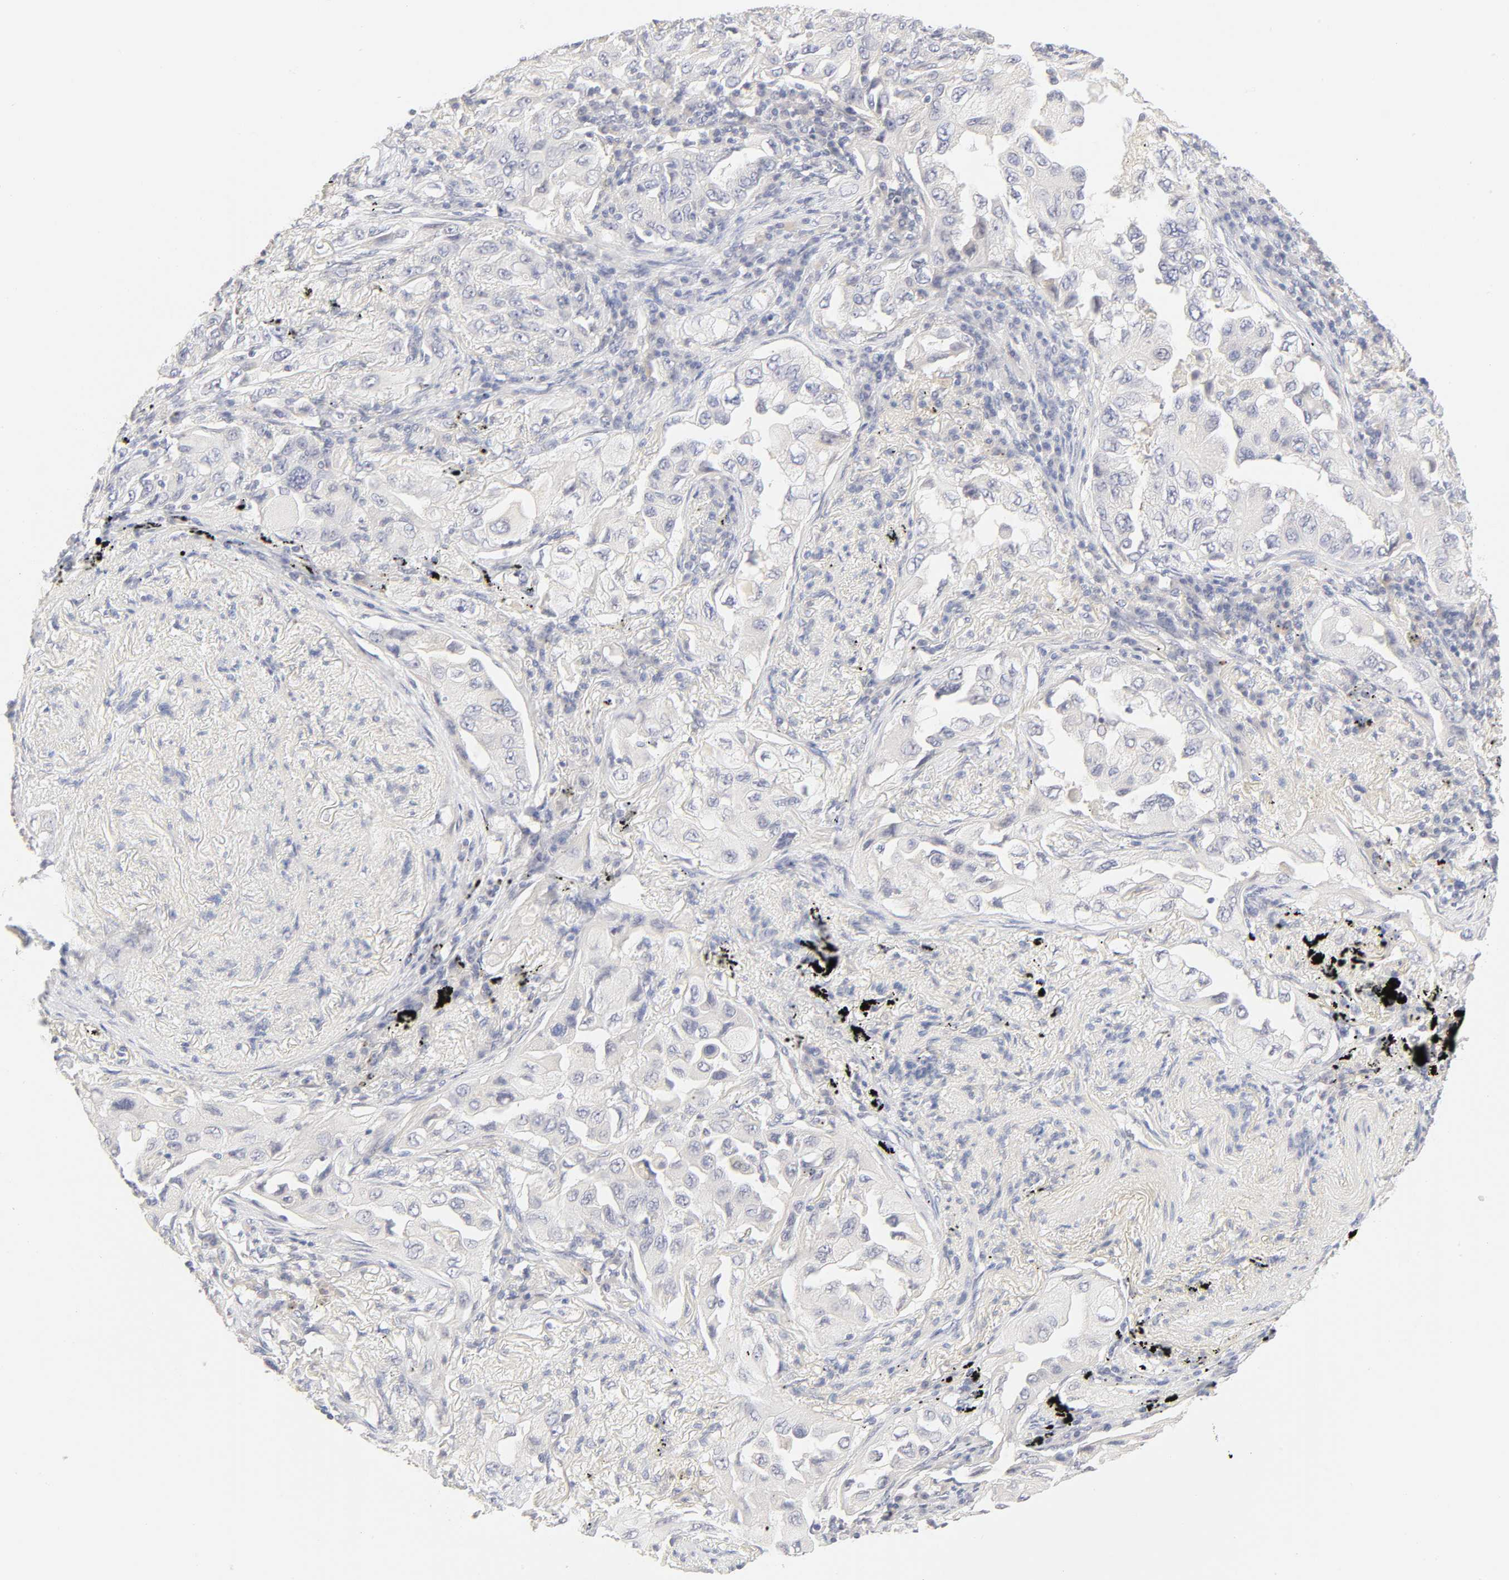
{"staining": {"intensity": "negative", "quantity": "none", "location": "none"}, "tissue": "lung cancer", "cell_type": "Tumor cells", "image_type": "cancer", "snomed": [{"axis": "morphology", "description": "Adenocarcinoma, NOS"}, {"axis": "topography", "description": "Lung"}], "caption": "This micrograph is of lung cancer (adenocarcinoma) stained with IHC to label a protein in brown with the nuclei are counter-stained blue. There is no expression in tumor cells. (DAB immunohistochemistry (IHC), high magnification).", "gene": "CYP4B1", "patient": {"sex": "female", "age": 65}}